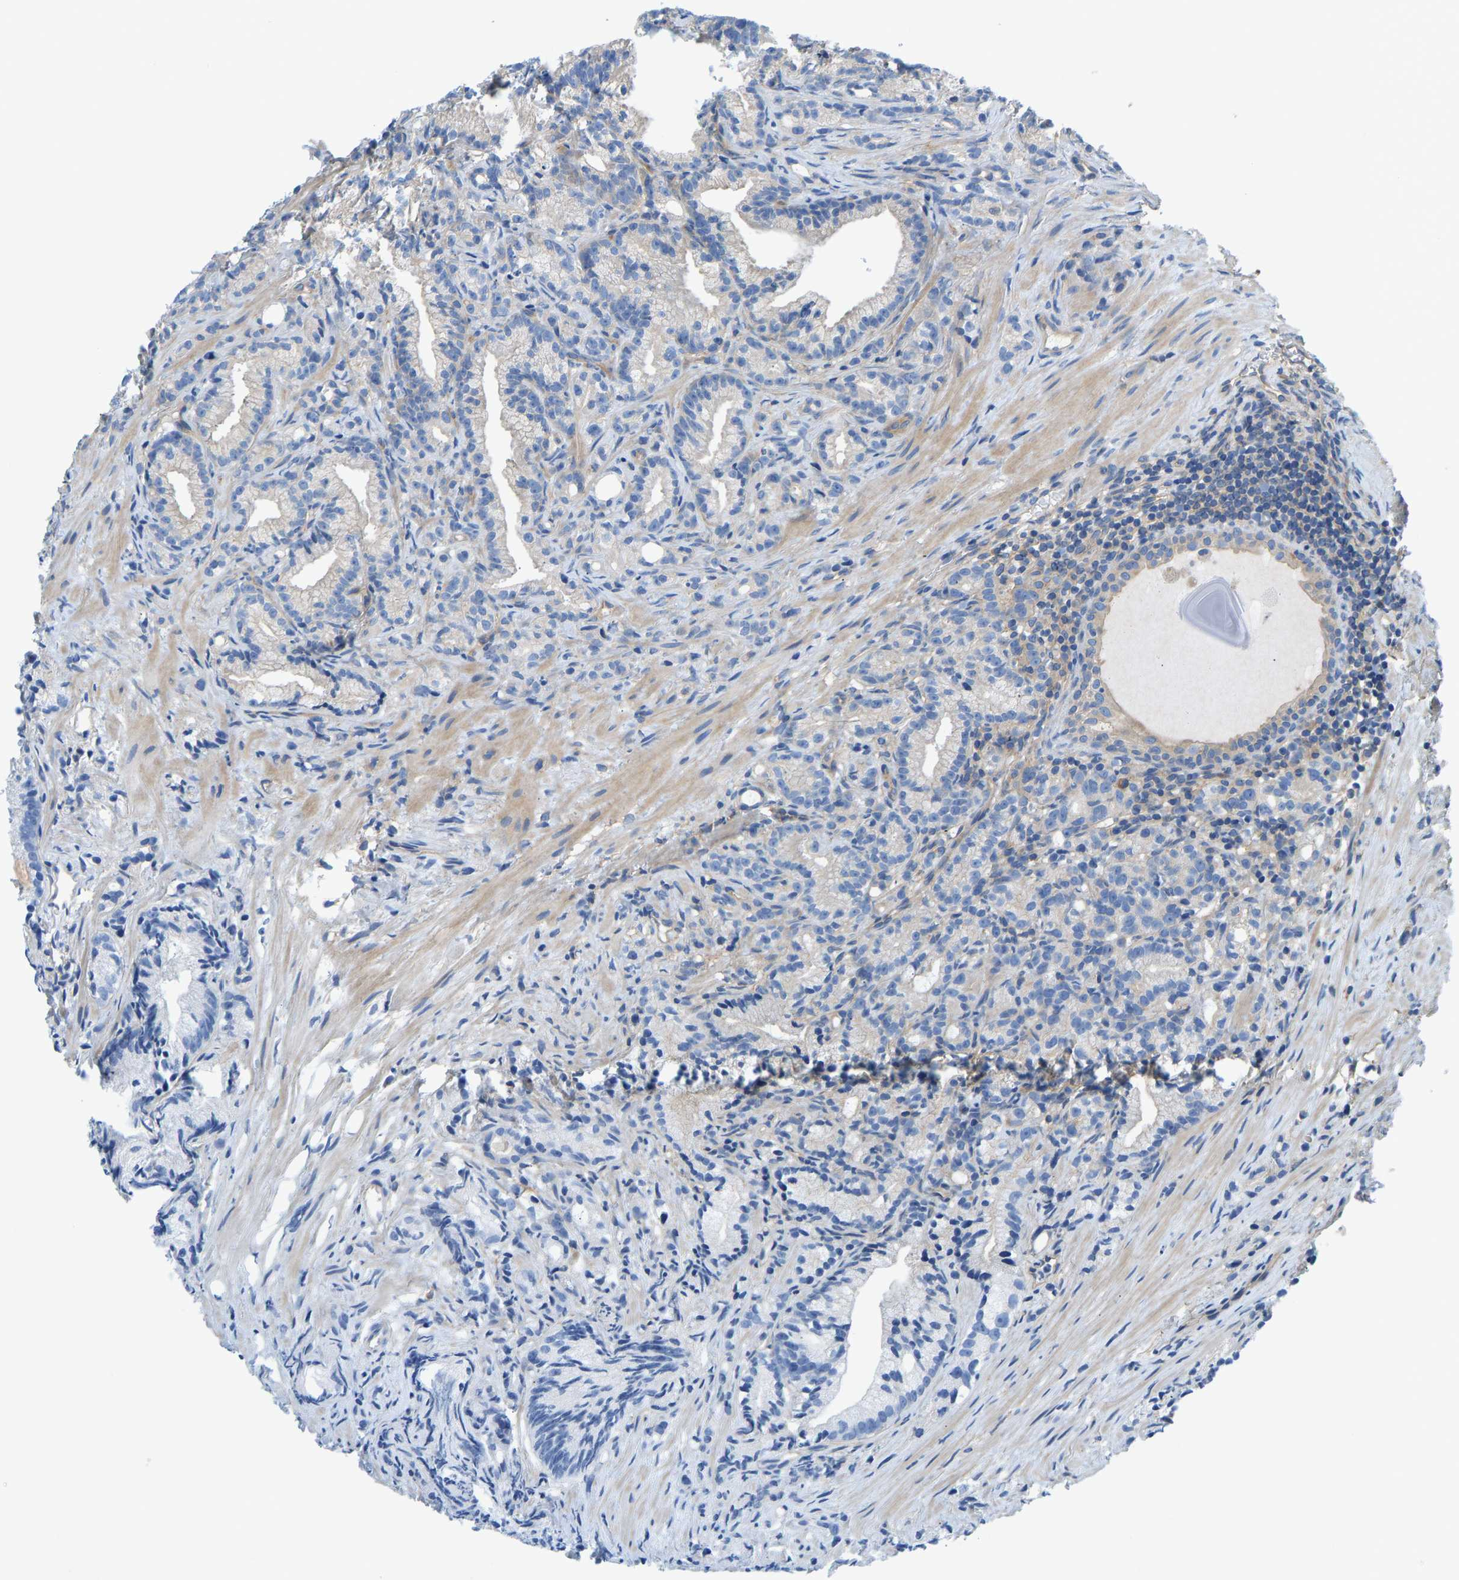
{"staining": {"intensity": "negative", "quantity": "none", "location": "none"}, "tissue": "prostate cancer", "cell_type": "Tumor cells", "image_type": "cancer", "snomed": [{"axis": "morphology", "description": "Adenocarcinoma, Low grade"}, {"axis": "topography", "description": "Prostate"}], "caption": "Immunohistochemistry (IHC) photomicrograph of human prostate cancer stained for a protein (brown), which exhibits no positivity in tumor cells.", "gene": "CHAD", "patient": {"sex": "male", "age": 89}}